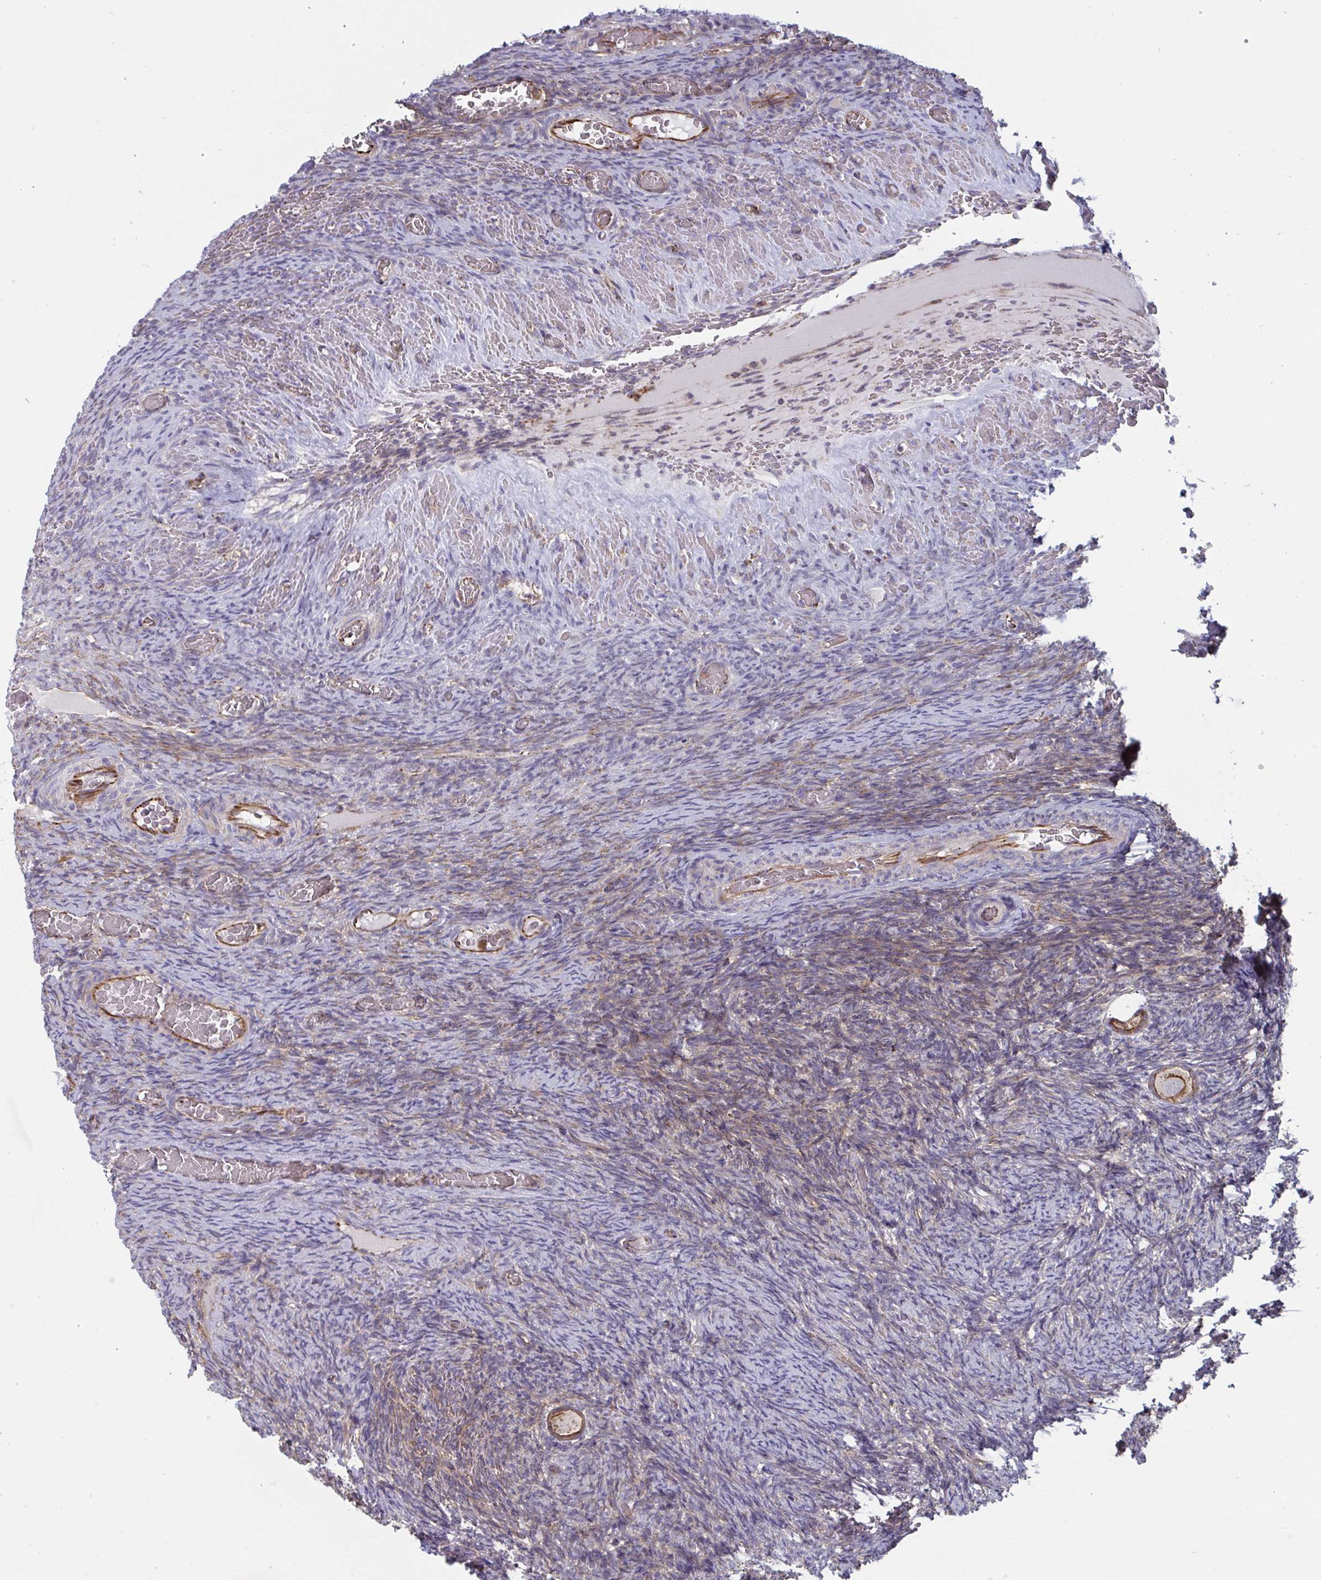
{"staining": {"intensity": "moderate", "quantity": ">75%", "location": "cytoplasmic/membranous"}, "tissue": "ovary", "cell_type": "Follicle cells", "image_type": "normal", "snomed": [{"axis": "morphology", "description": "Normal tissue, NOS"}, {"axis": "topography", "description": "Ovary"}], "caption": "Immunohistochemistry staining of unremarkable ovary, which reveals medium levels of moderate cytoplasmic/membranous positivity in about >75% of follicle cells indicating moderate cytoplasmic/membranous protein staining. The staining was performed using DAB (brown) for protein detection and nuclei were counterstained in hematoxylin (blue).", "gene": "SLC9A6", "patient": {"sex": "female", "age": 34}}